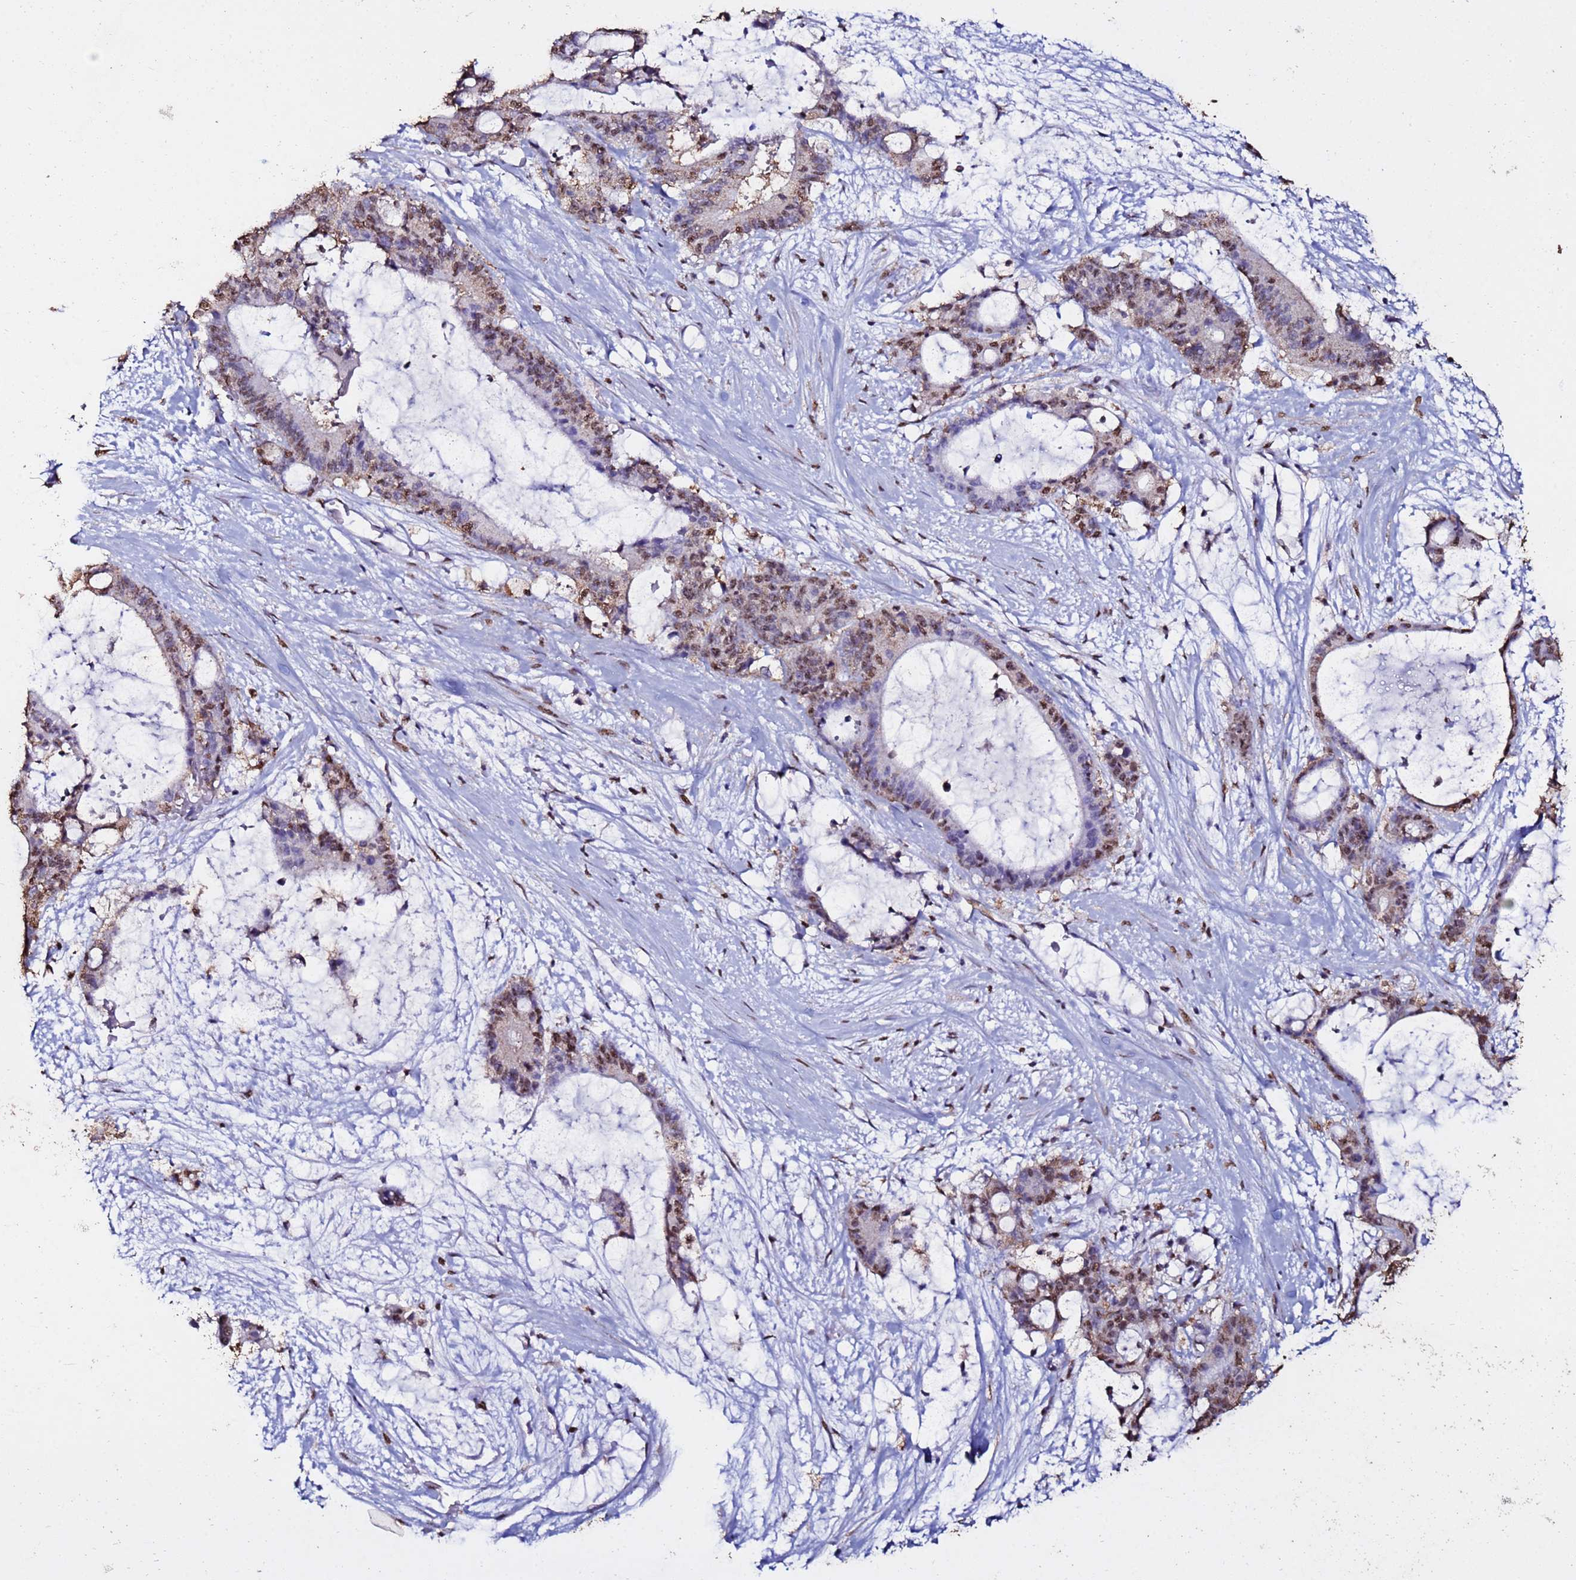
{"staining": {"intensity": "moderate", "quantity": "25%-75%", "location": "nuclear"}, "tissue": "liver cancer", "cell_type": "Tumor cells", "image_type": "cancer", "snomed": [{"axis": "morphology", "description": "Normal tissue, NOS"}, {"axis": "morphology", "description": "Cholangiocarcinoma"}, {"axis": "topography", "description": "Liver"}, {"axis": "topography", "description": "Peripheral nerve tissue"}], "caption": "Immunohistochemistry histopathology image of neoplastic tissue: human cholangiocarcinoma (liver) stained using immunohistochemistry exhibits medium levels of moderate protein expression localized specifically in the nuclear of tumor cells, appearing as a nuclear brown color.", "gene": "TRIP6", "patient": {"sex": "female", "age": 73}}